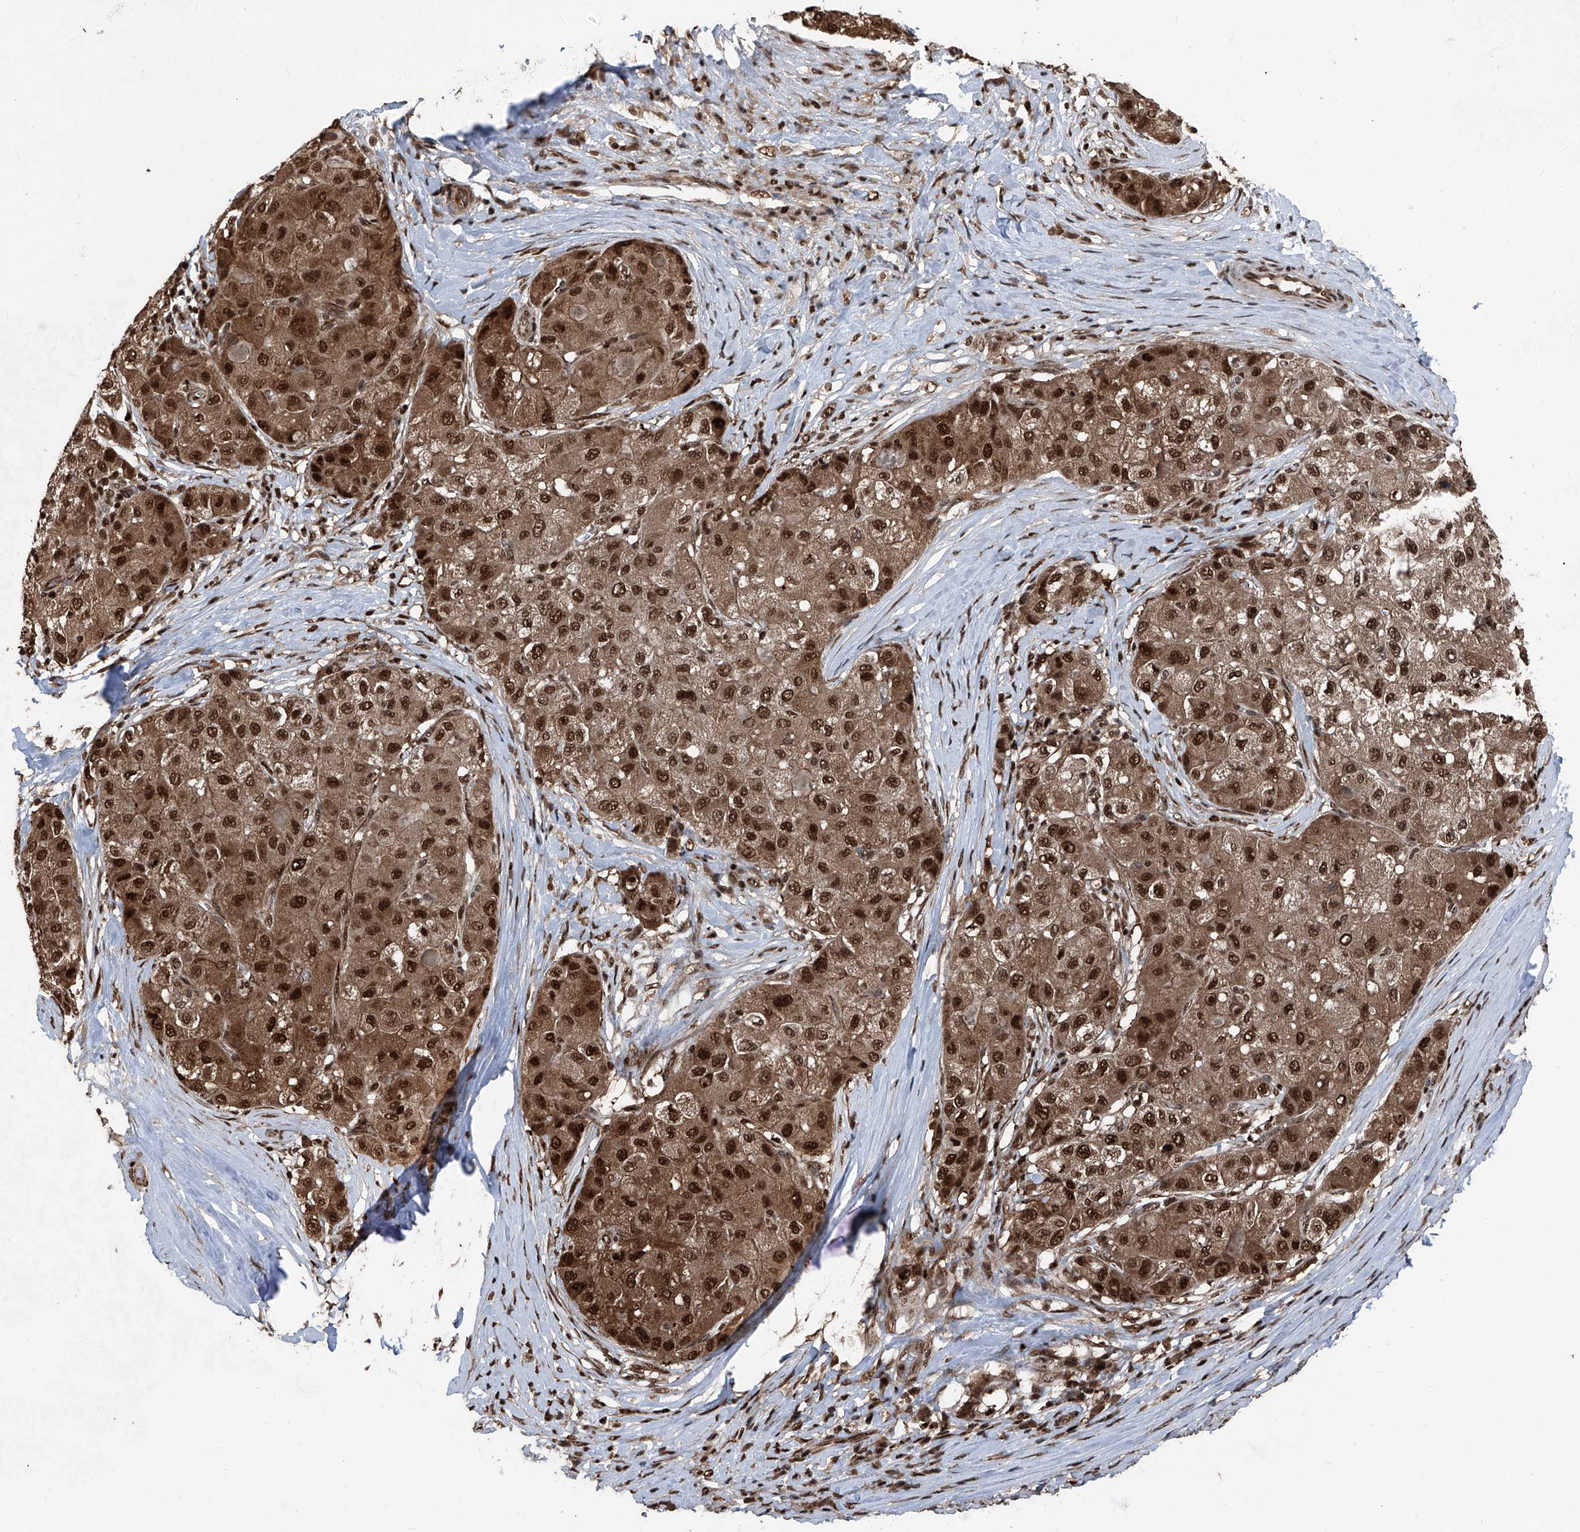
{"staining": {"intensity": "strong", "quantity": ">75%", "location": "cytoplasmic/membranous,nuclear"}, "tissue": "liver cancer", "cell_type": "Tumor cells", "image_type": "cancer", "snomed": [{"axis": "morphology", "description": "Carcinoma, Hepatocellular, NOS"}, {"axis": "topography", "description": "Liver"}], "caption": "A high-resolution photomicrograph shows IHC staining of liver hepatocellular carcinoma, which demonstrates strong cytoplasmic/membranous and nuclear staining in approximately >75% of tumor cells.", "gene": "FKBP5", "patient": {"sex": "male", "age": 80}}